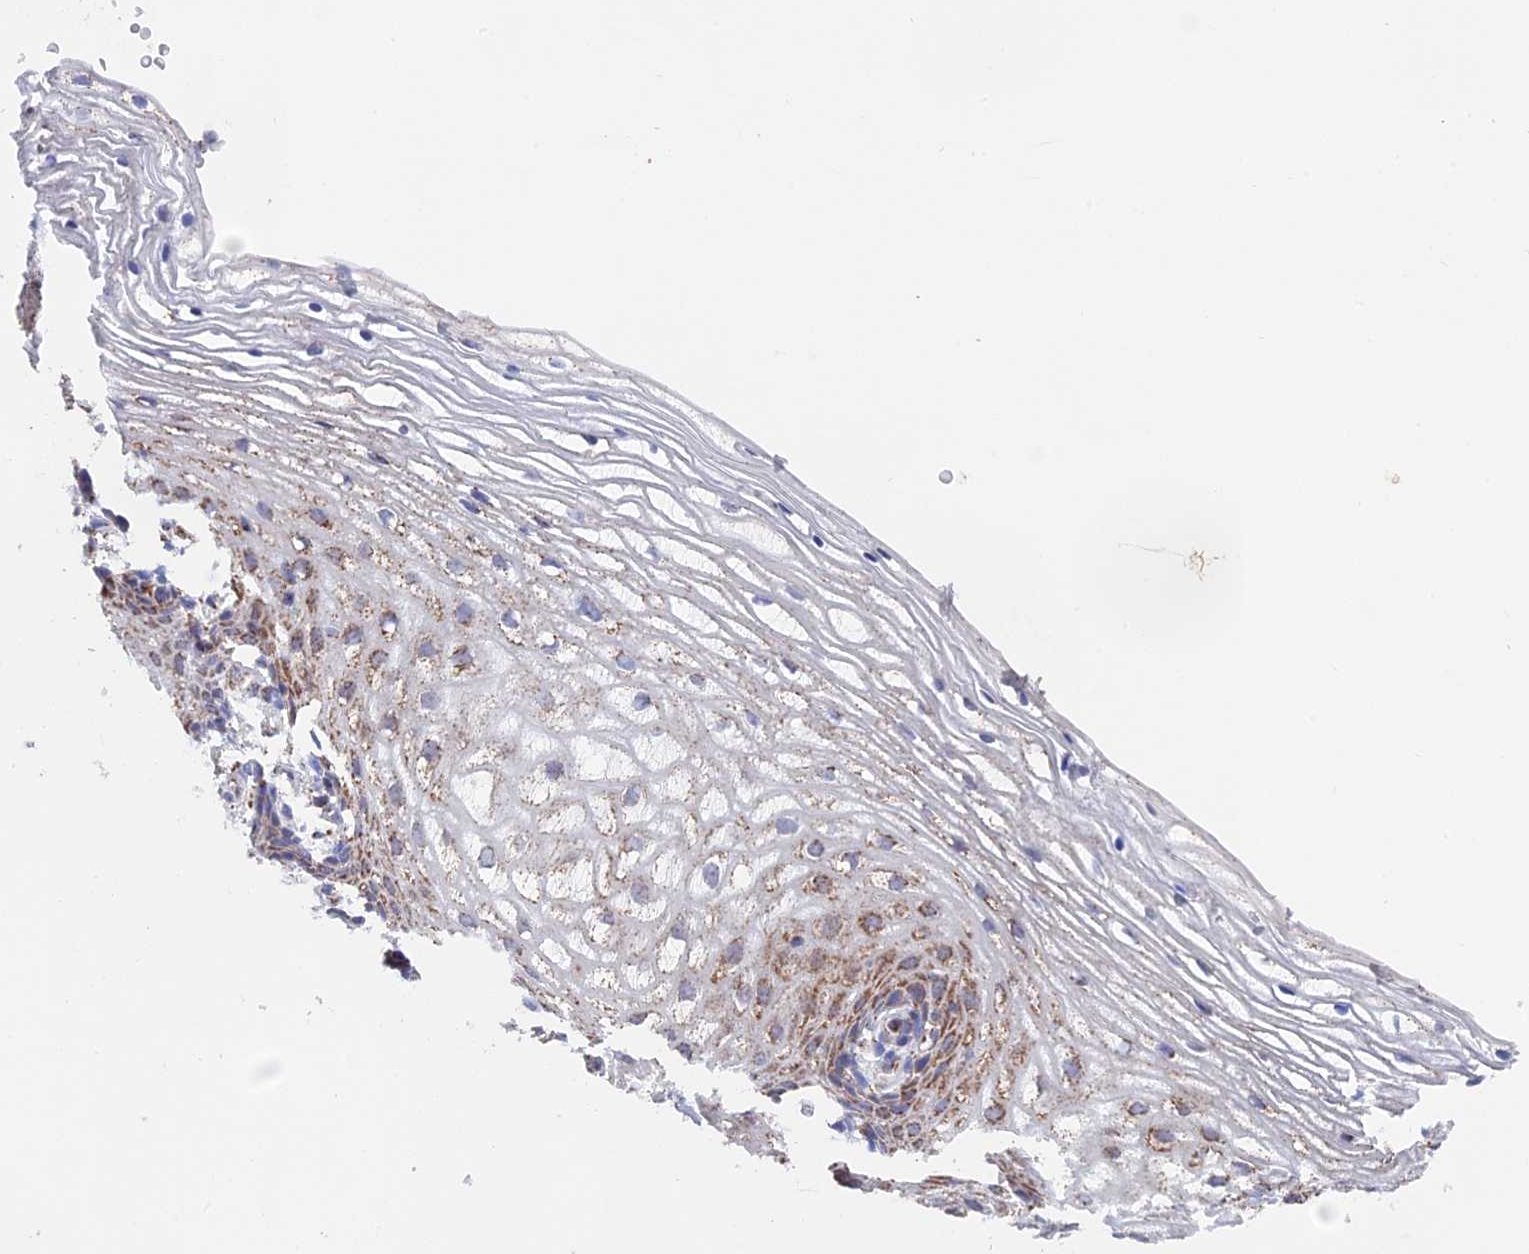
{"staining": {"intensity": "moderate", "quantity": "25%-75%", "location": "cytoplasmic/membranous"}, "tissue": "vagina", "cell_type": "Squamous epithelial cells", "image_type": "normal", "snomed": [{"axis": "morphology", "description": "Normal tissue, NOS"}, {"axis": "topography", "description": "Vagina"}], "caption": "Approximately 25%-75% of squamous epithelial cells in normal human vagina reveal moderate cytoplasmic/membranous protein staining as visualized by brown immunohistochemical staining.", "gene": "CDC16", "patient": {"sex": "female", "age": 60}}